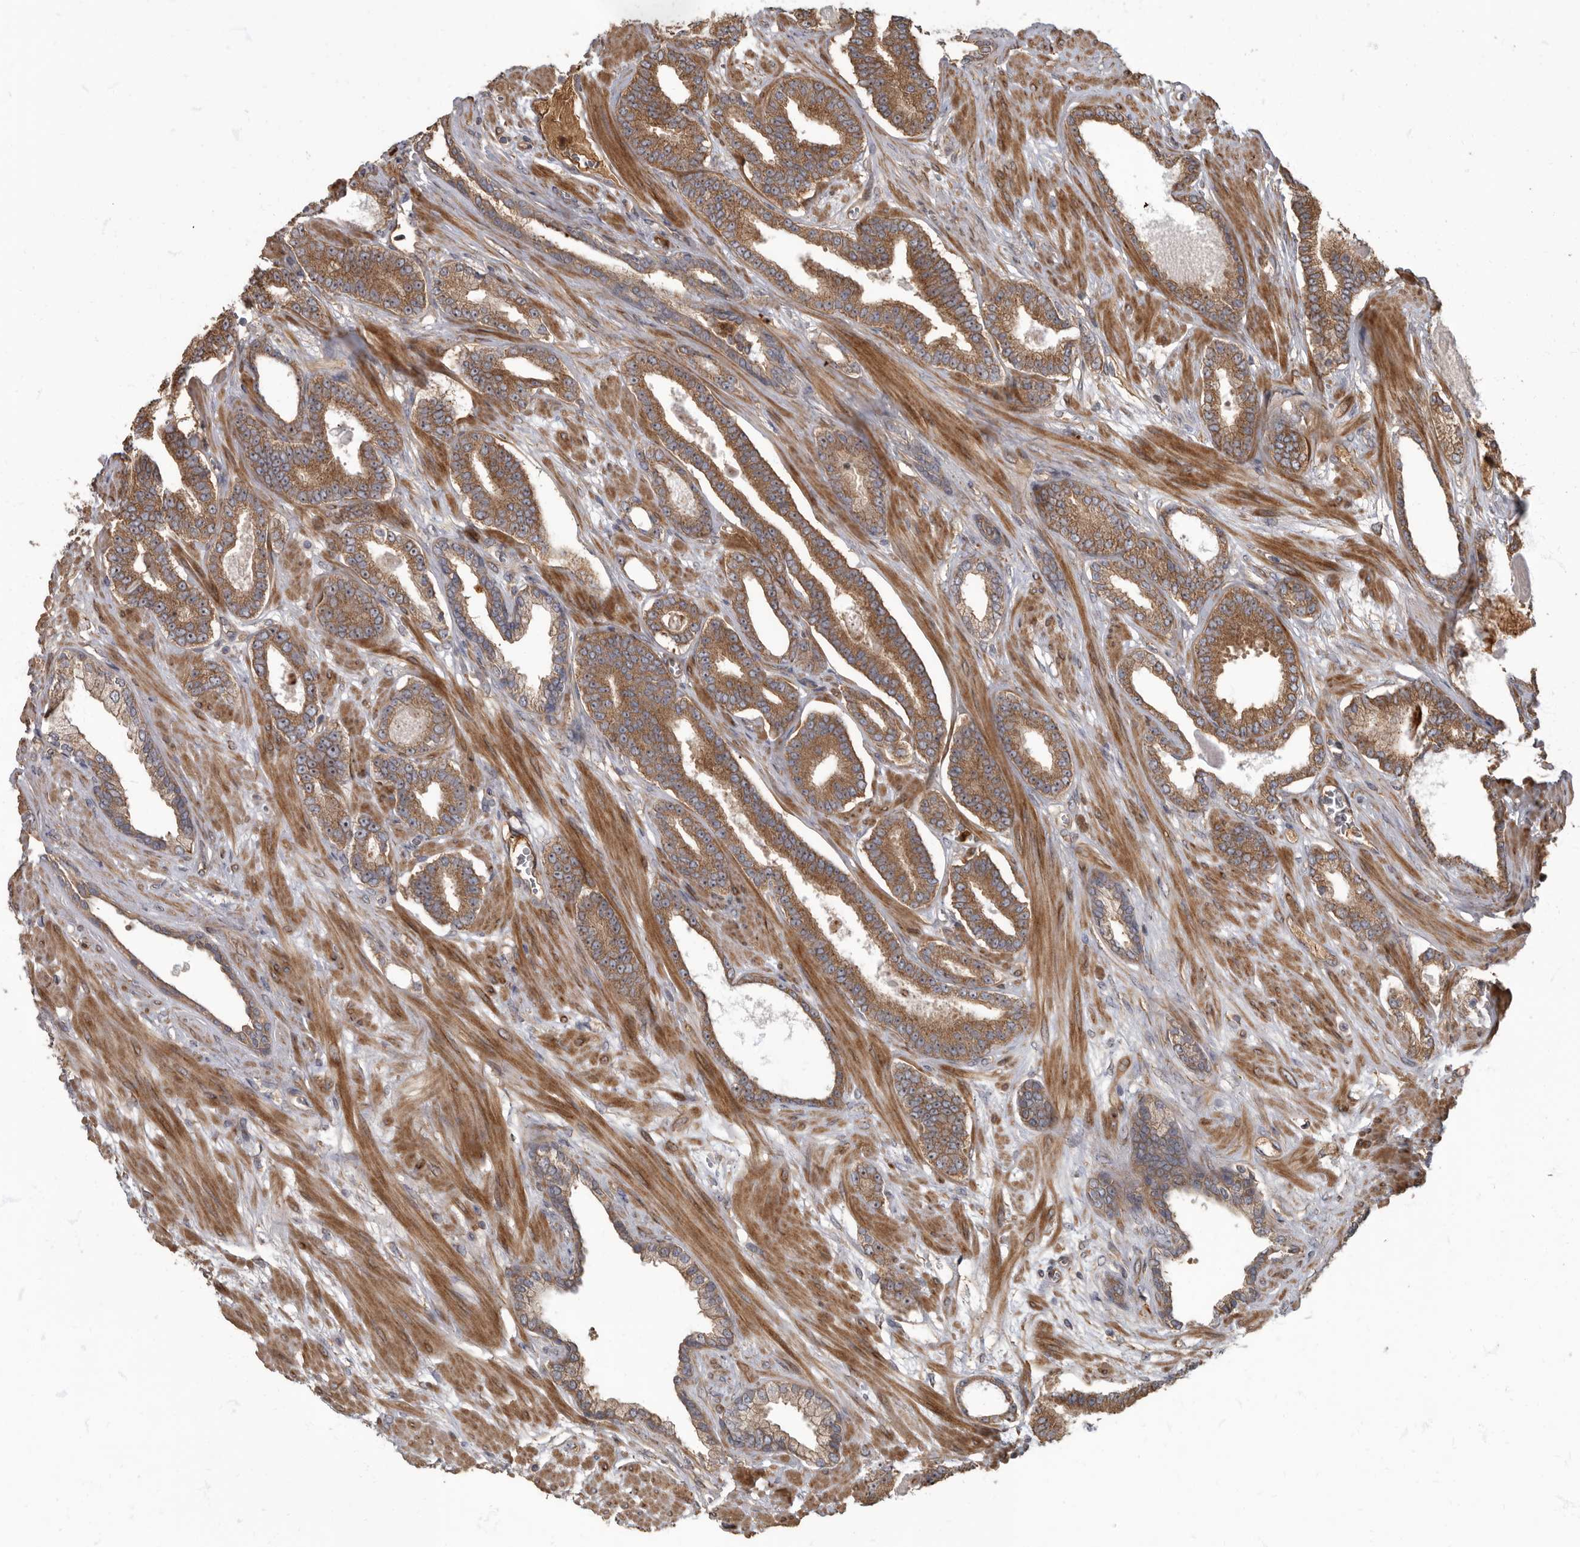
{"staining": {"intensity": "moderate", "quantity": ">75%", "location": "cytoplasmic/membranous"}, "tissue": "prostate cancer", "cell_type": "Tumor cells", "image_type": "cancer", "snomed": [{"axis": "morphology", "description": "Adenocarcinoma, Low grade"}, {"axis": "topography", "description": "Prostate"}], "caption": "Moderate cytoplasmic/membranous protein staining is identified in approximately >75% of tumor cells in prostate low-grade adenocarcinoma. The protein is shown in brown color, while the nuclei are stained blue.", "gene": "DAAM1", "patient": {"sex": "male", "age": 70}}